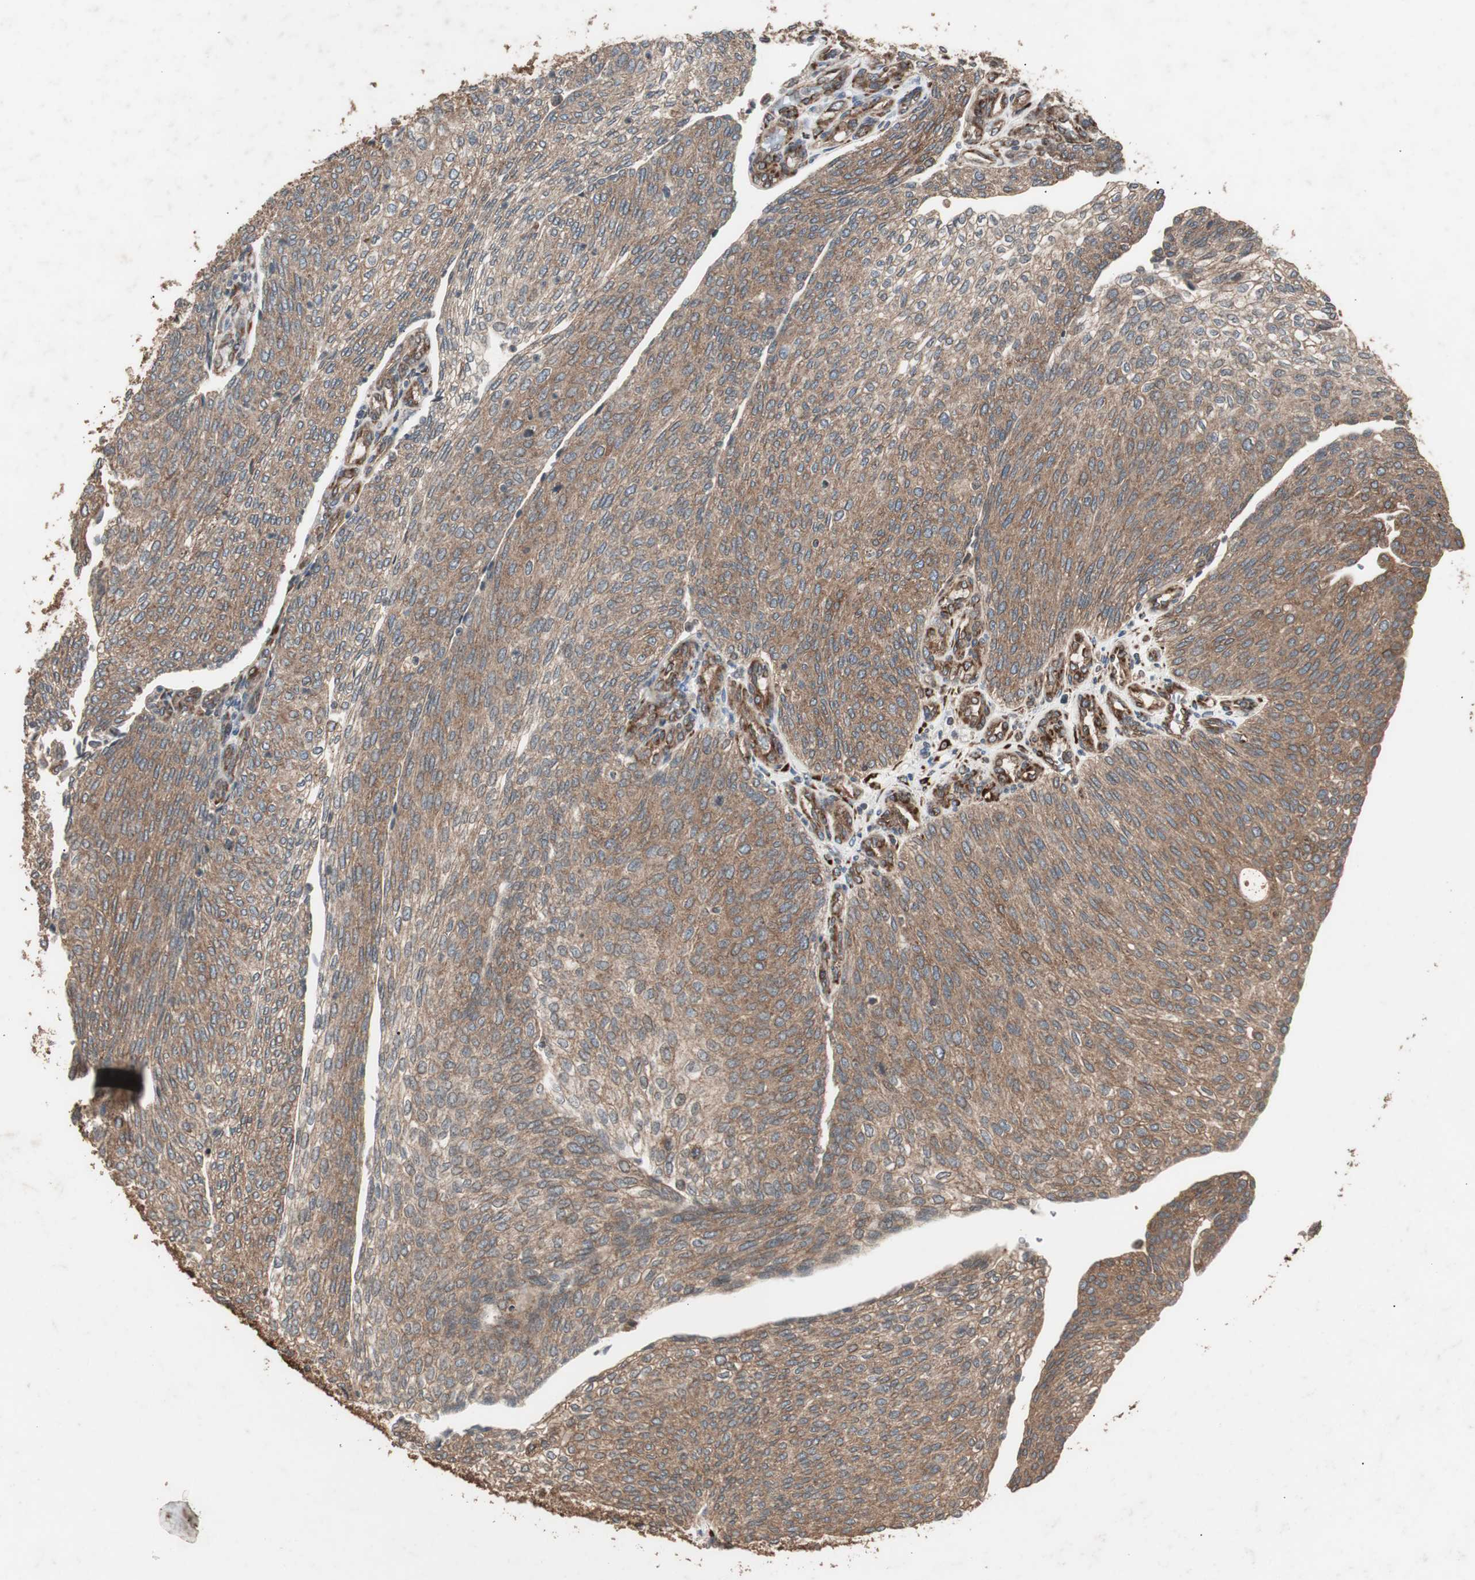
{"staining": {"intensity": "moderate", "quantity": ">75%", "location": "cytoplasmic/membranous"}, "tissue": "urothelial cancer", "cell_type": "Tumor cells", "image_type": "cancer", "snomed": [{"axis": "morphology", "description": "Urothelial carcinoma, Low grade"}, {"axis": "topography", "description": "Urinary bladder"}], "caption": "Protein positivity by immunohistochemistry (IHC) reveals moderate cytoplasmic/membranous expression in about >75% of tumor cells in urothelial carcinoma (low-grade). The staining was performed using DAB (3,3'-diaminobenzidine), with brown indicating positive protein expression. Nuclei are stained blue with hematoxylin.", "gene": "LZTS1", "patient": {"sex": "female", "age": 79}}